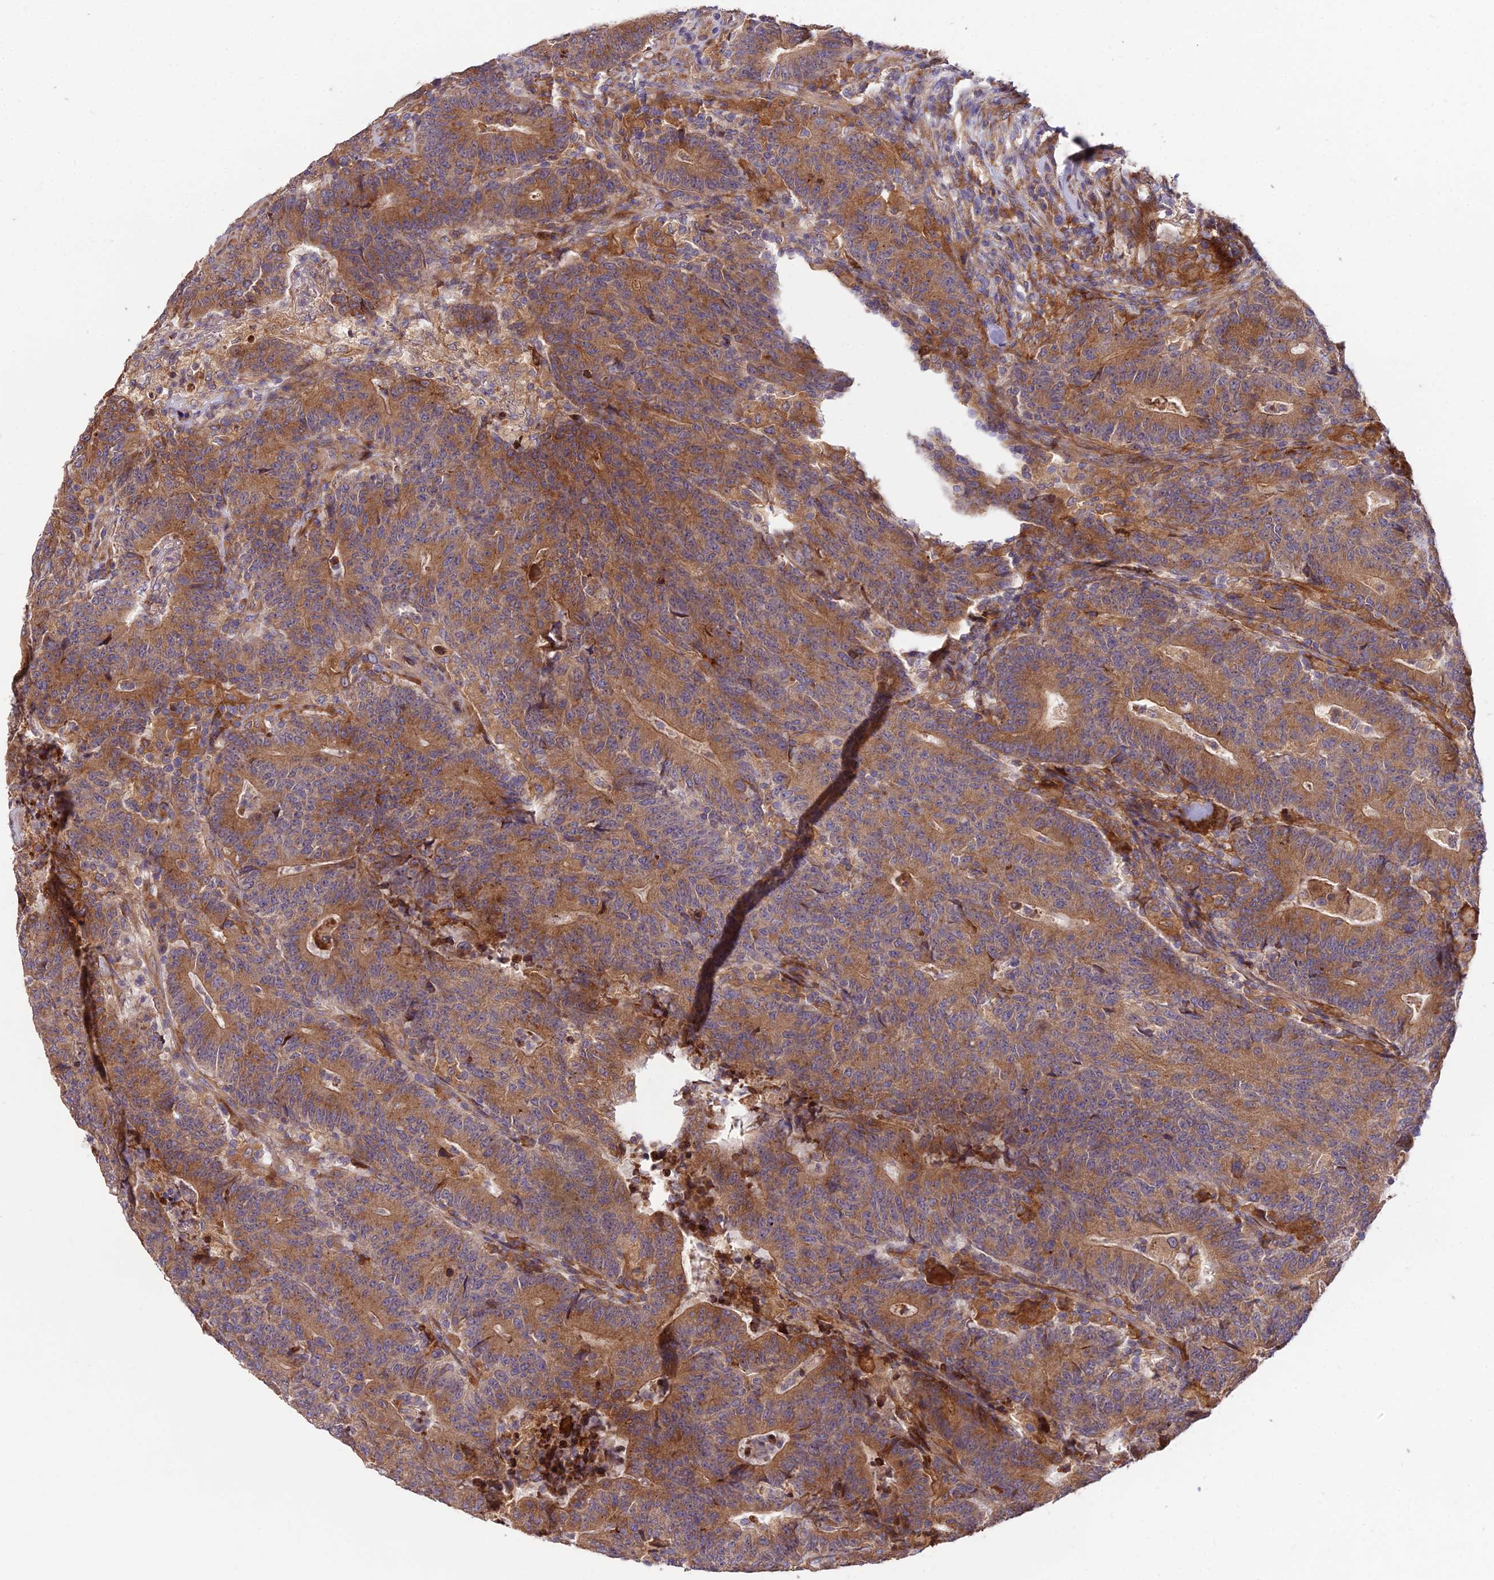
{"staining": {"intensity": "moderate", "quantity": ">75%", "location": "cytoplasmic/membranous"}, "tissue": "colorectal cancer", "cell_type": "Tumor cells", "image_type": "cancer", "snomed": [{"axis": "morphology", "description": "Adenocarcinoma, NOS"}, {"axis": "topography", "description": "Colon"}], "caption": "Approximately >75% of tumor cells in colorectal cancer (adenocarcinoma) demonstrate moderate cytoplasmic/membranous protein positivity as visualized by brown immunohistochemical staining.", "gene": "ROCK1", "patient": {"sex": "female", "age": 75}}